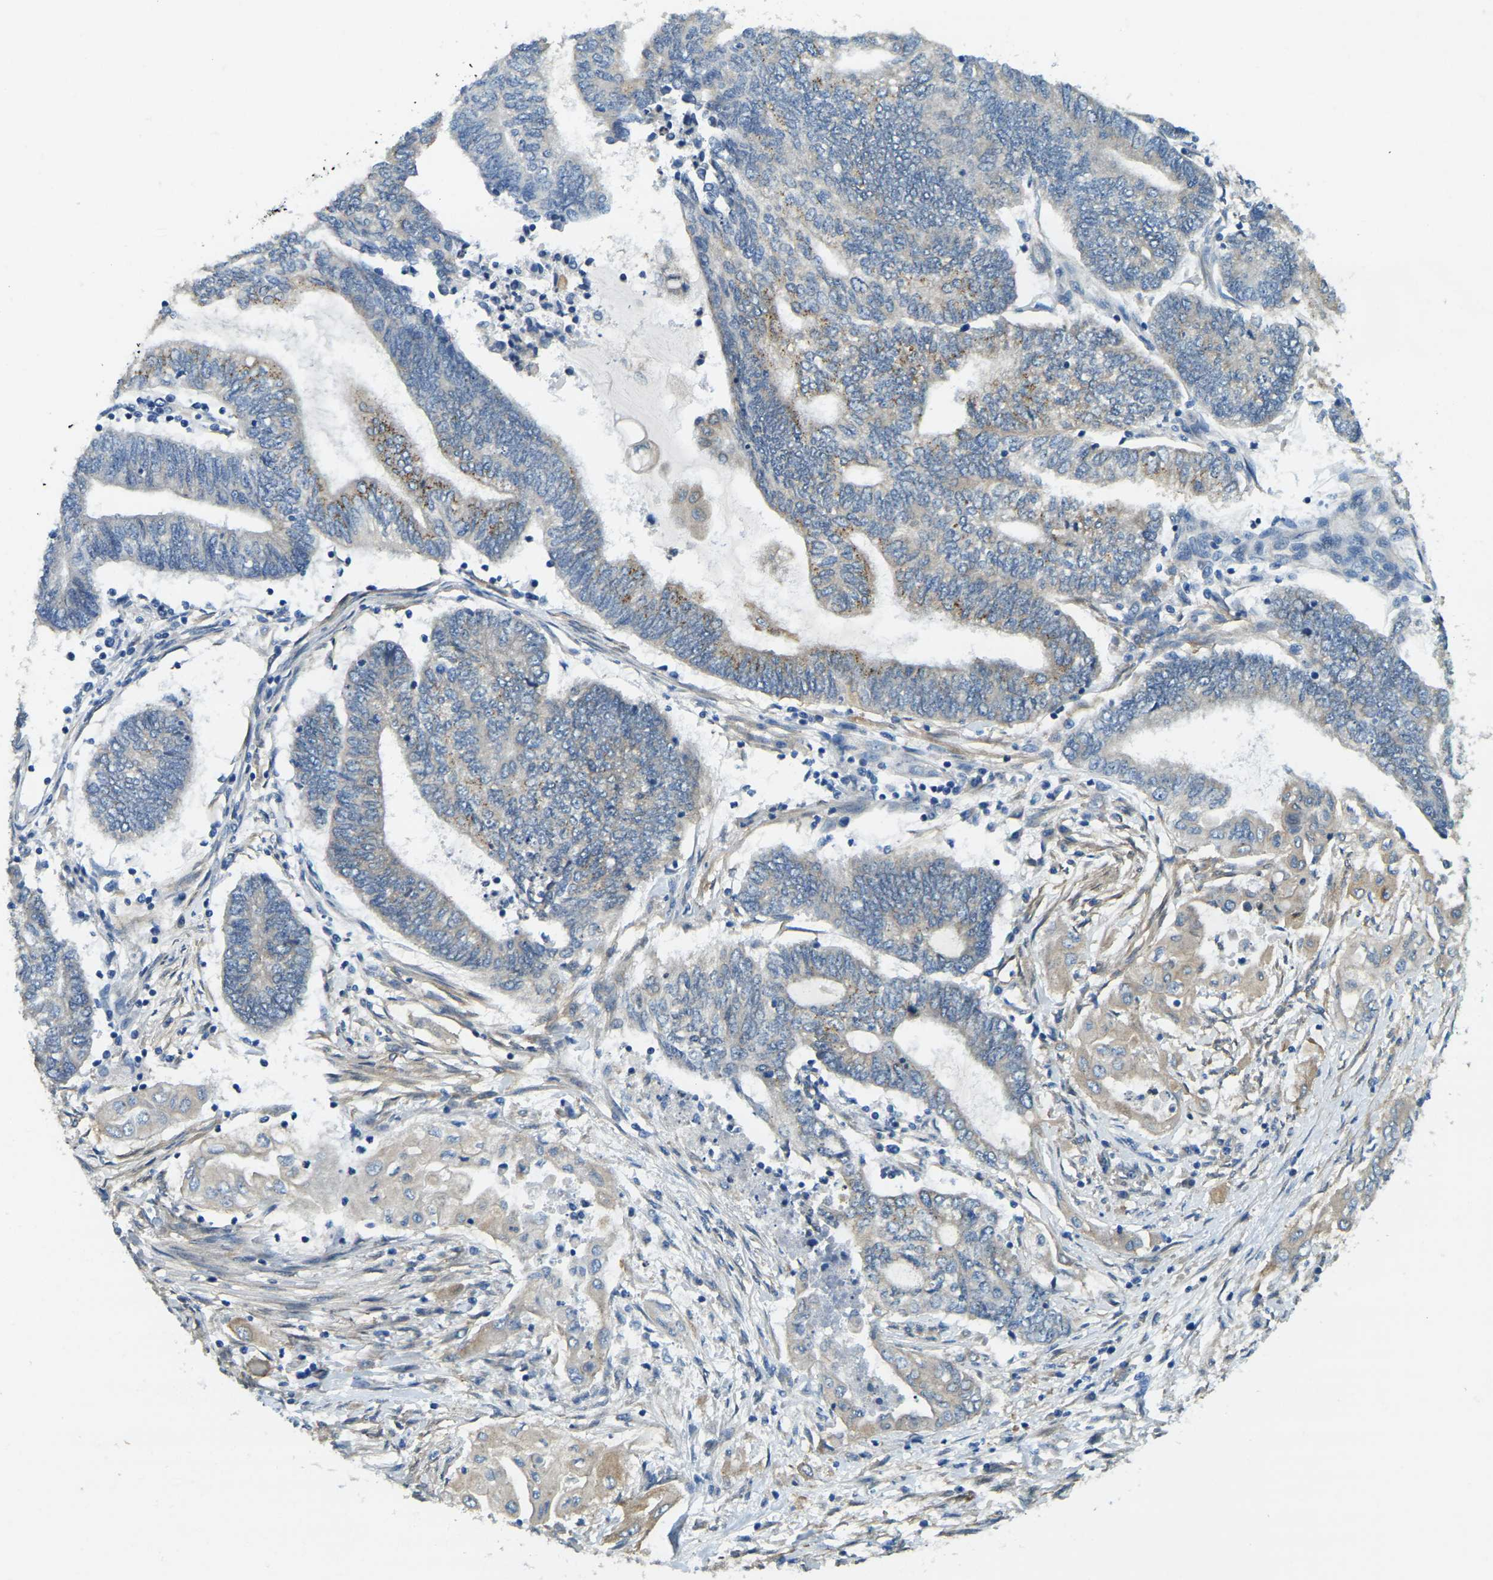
{"staining": {"intensity": "weak", "quantity": "25%-75%", "location": "cytoplasmic/membranous"}, "tissue": "endometrial cancer", "cell_type": "Tumor cells", "image_type": "cancer", "snomed": [{"axis": "morphology", "description": "Adenocarcinoma, NOS"}, {"axis": "topography", "description": "Uterus"}, {"axis": "topography", "description": "Endometrium"}], "caption": "Endometrial cancer stained with DAB (3,3'-diaminobenzidine) IHC demonstrates low levels of weak cytoplasmic/membranous positivity in about 25%-75% of tumor cells.", "gene": "ERGIC1", "patient": {"sex": "female", "age": 70}}